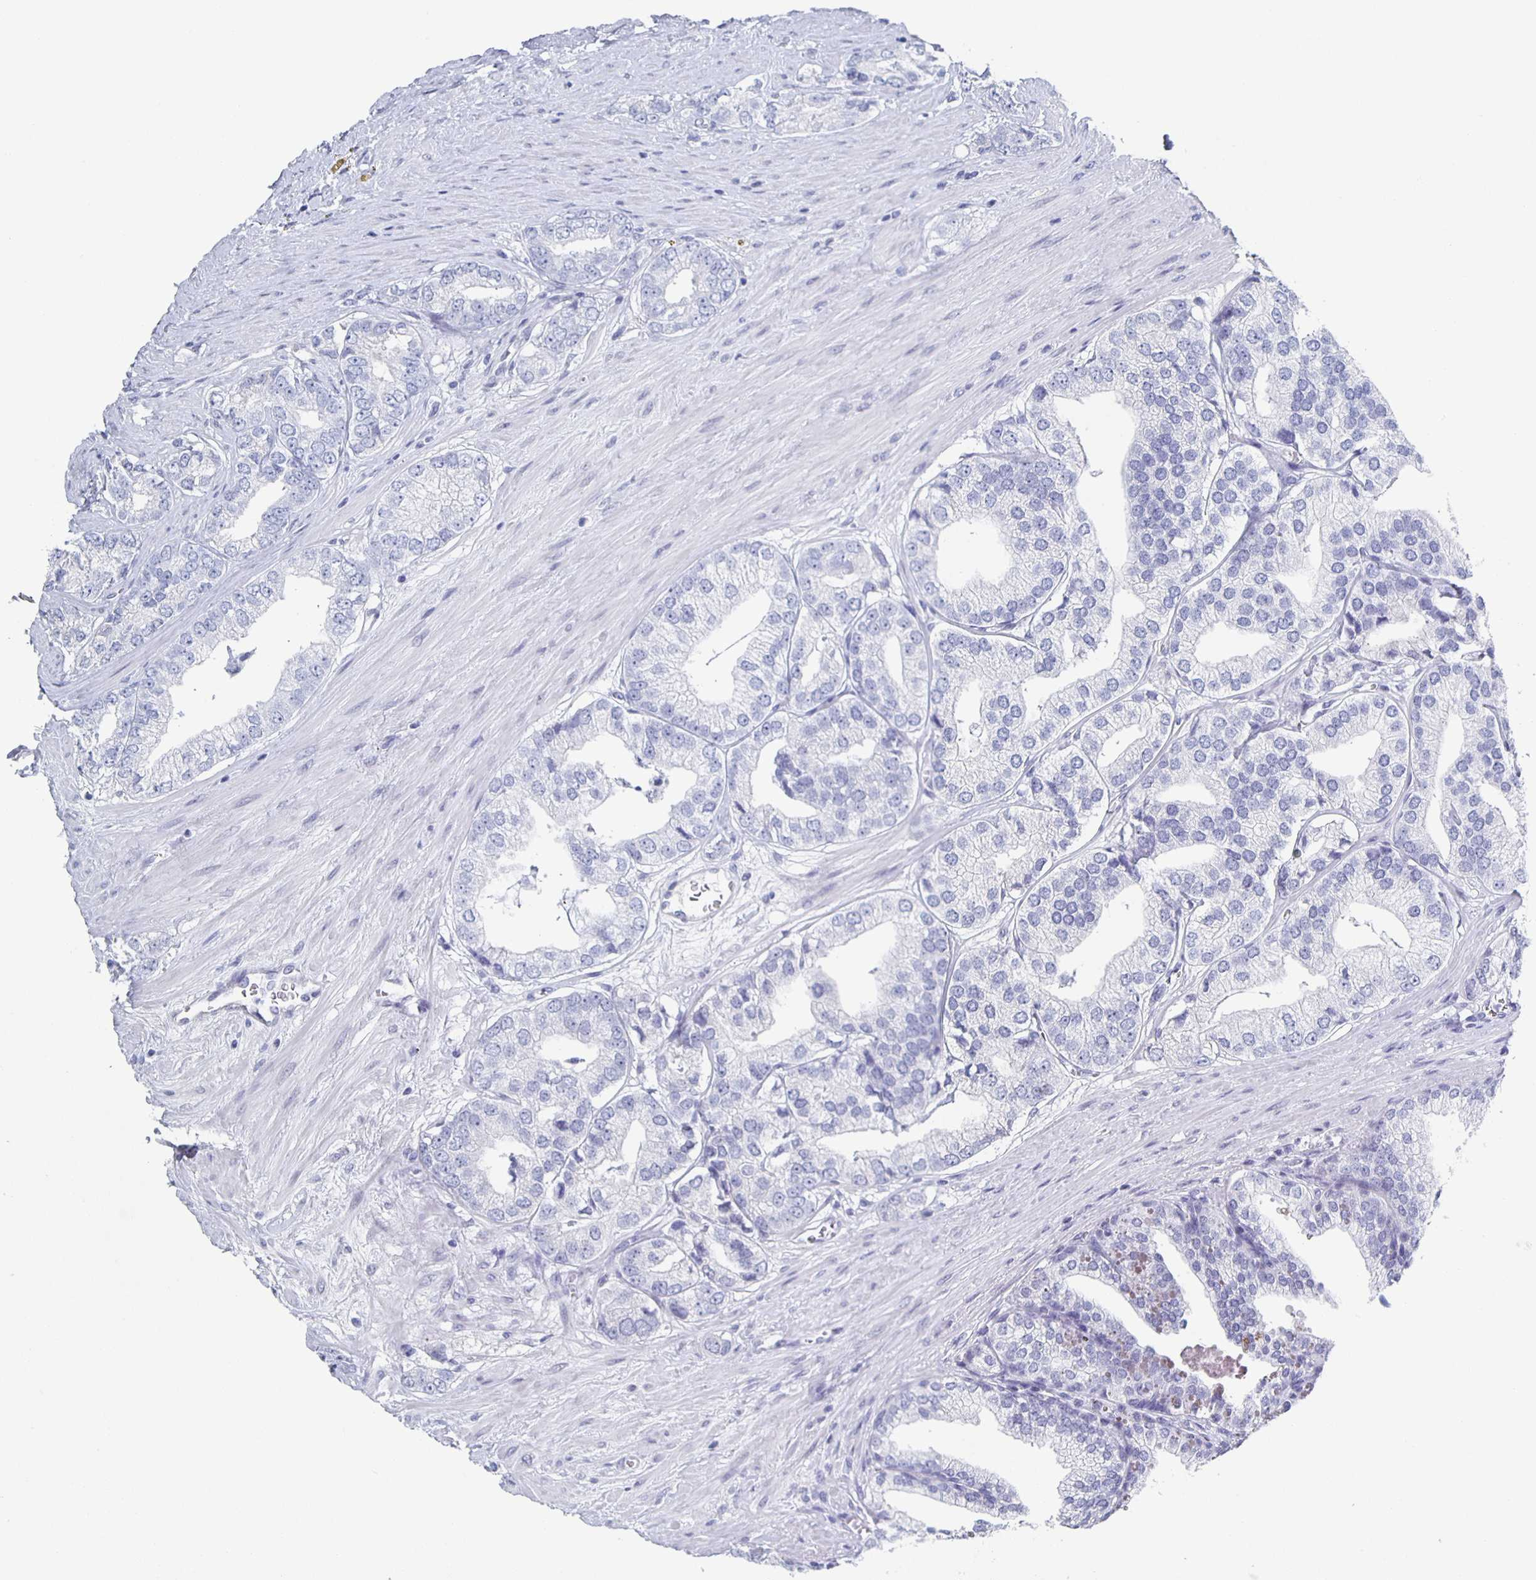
{"staining": {"intensity": "negative", "quantity": "none", "location": "none"}, "tissue": "prostate cancer", "cell_type": "Tumor cells", "image_type": "cancer", "snomed": [{"axis": "morphology", "description": "Adenocarcinoma, High grade"}, {"axis": "topography", "description": "Prostate"}], "caption": "Immunohistochemistry (IHC) histopathology image of neoplastic tissue: prostate adenocarcinoma (high-grade) stained with DAB (3,3'-diaminobenzidine) shows no significant protein staining in tumor cells.", "gene": "CCDC17", "patient": {"sex": "male", "age": 58}}